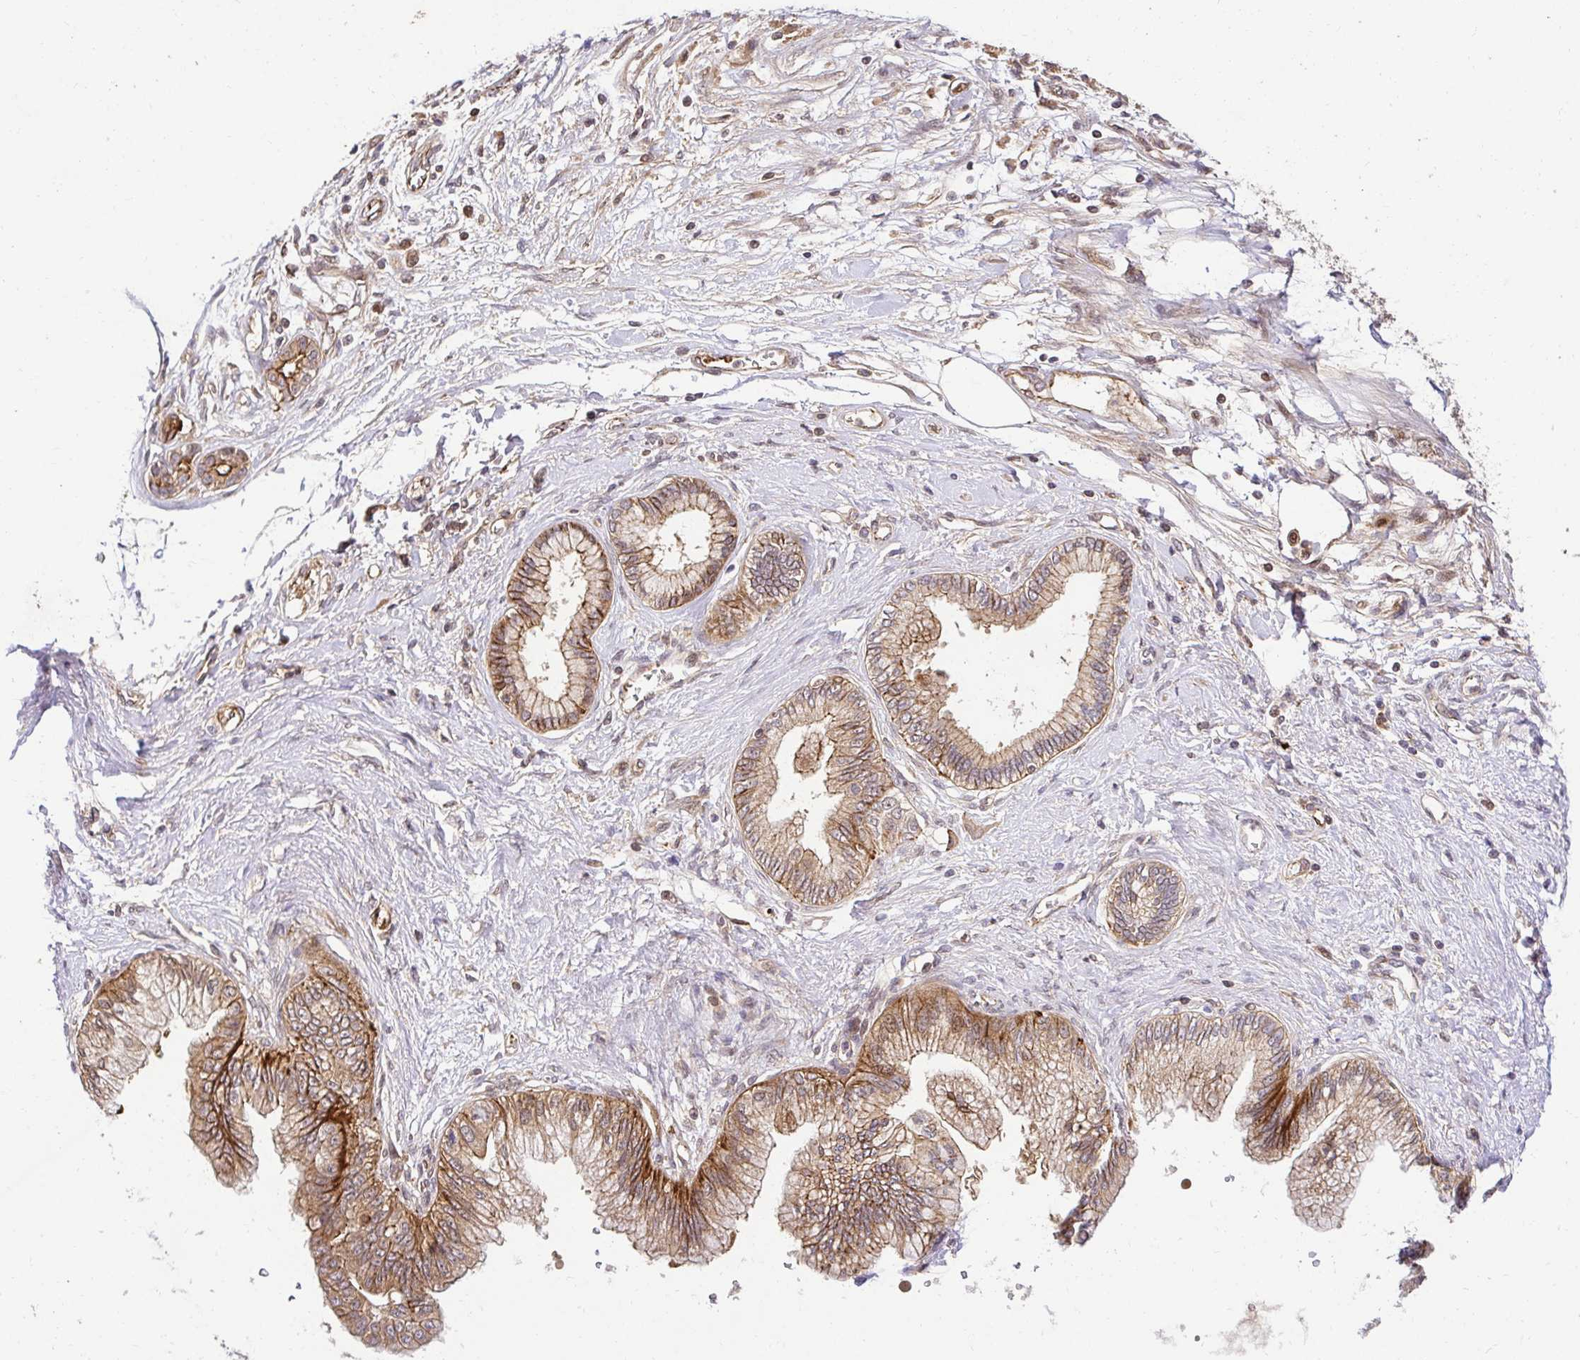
{"staining": {"intensity": "moderate", "quantity": "25%-75%", "location": "cytoplasmic/membranous"}, "tissue": "pancreatic cancer", "cell_type": "Tumor cells", "image_type": "cancer", "snomed": [{"axis": "morphology", "description": "Adenocarcinoma, NOS"}, {"axis": "topography", "description": "Pancreas"}], "caption": "Immunohistochemistry (IHC) image of neoplastic tissue: human adenocarcinoma (pancreatic) stained using immunohistochemistry reveals medium levels of moderate protein expression localized specifically in the cytoplasmic/membranous of tumor cells, appearing as a cytoplasmic/membranous brown color.", "gene": "PSMA4", "patient": {"sex": "female", "age": 77}}